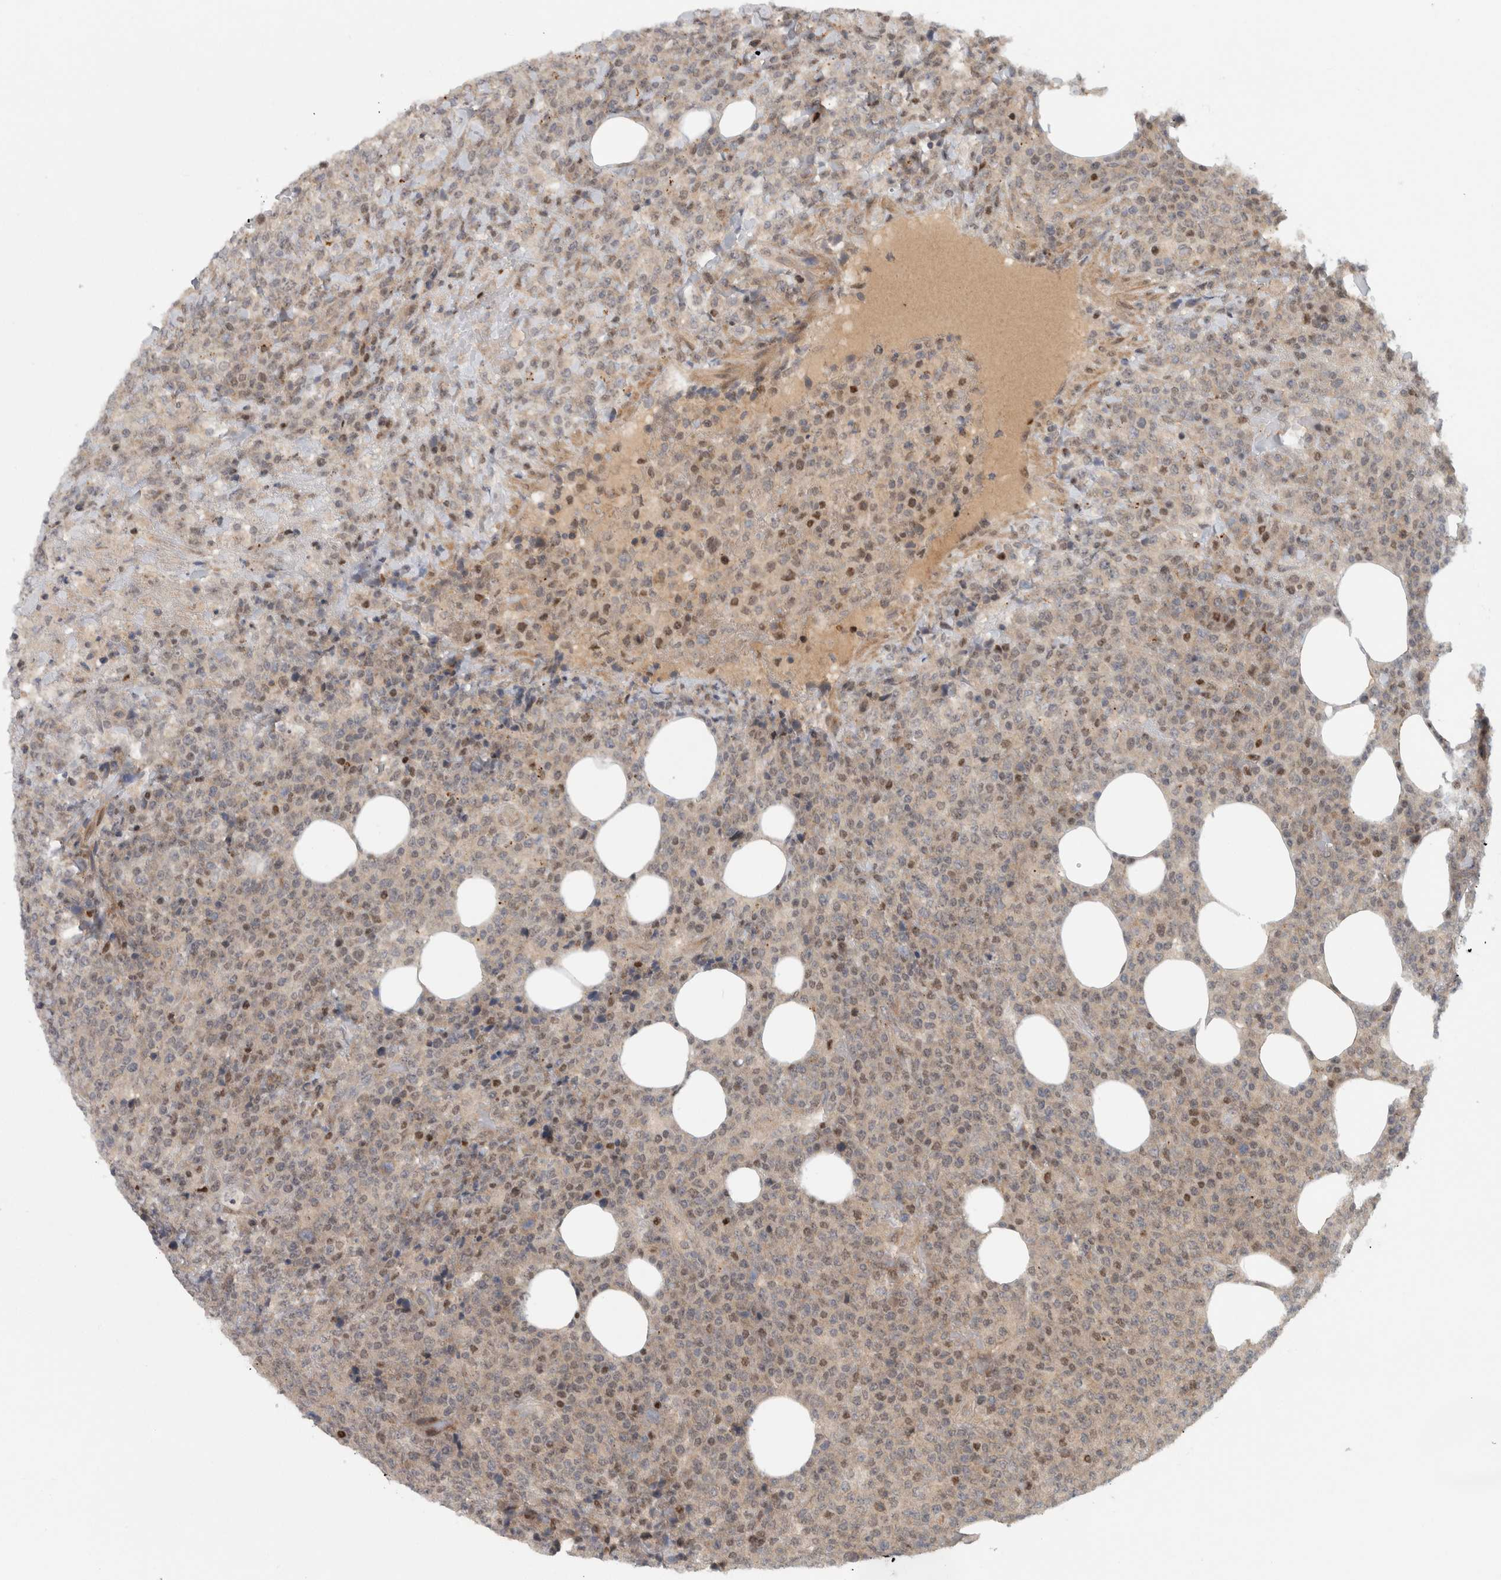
{"staining": {"intensity": "moderate", "quantity": "25%-75%", "location": "nuclear"}, "tissue": "lymphoma", "cell_type": "Tumor cells", "image_type": "cancer", "snomed": [{"axis": "morphology", "description": "Malignant lymphoma, non-Hodgkin's type, High grade"}, {"axis": "topography", "description": "Lymph node"}], "caption": "Protein staining of lymphoma tissue displays moderate nuclear staining in about 25%-75% of tumor cells.", "gene": "KDM8", "patient": {"sex": "male", "age": 13}}